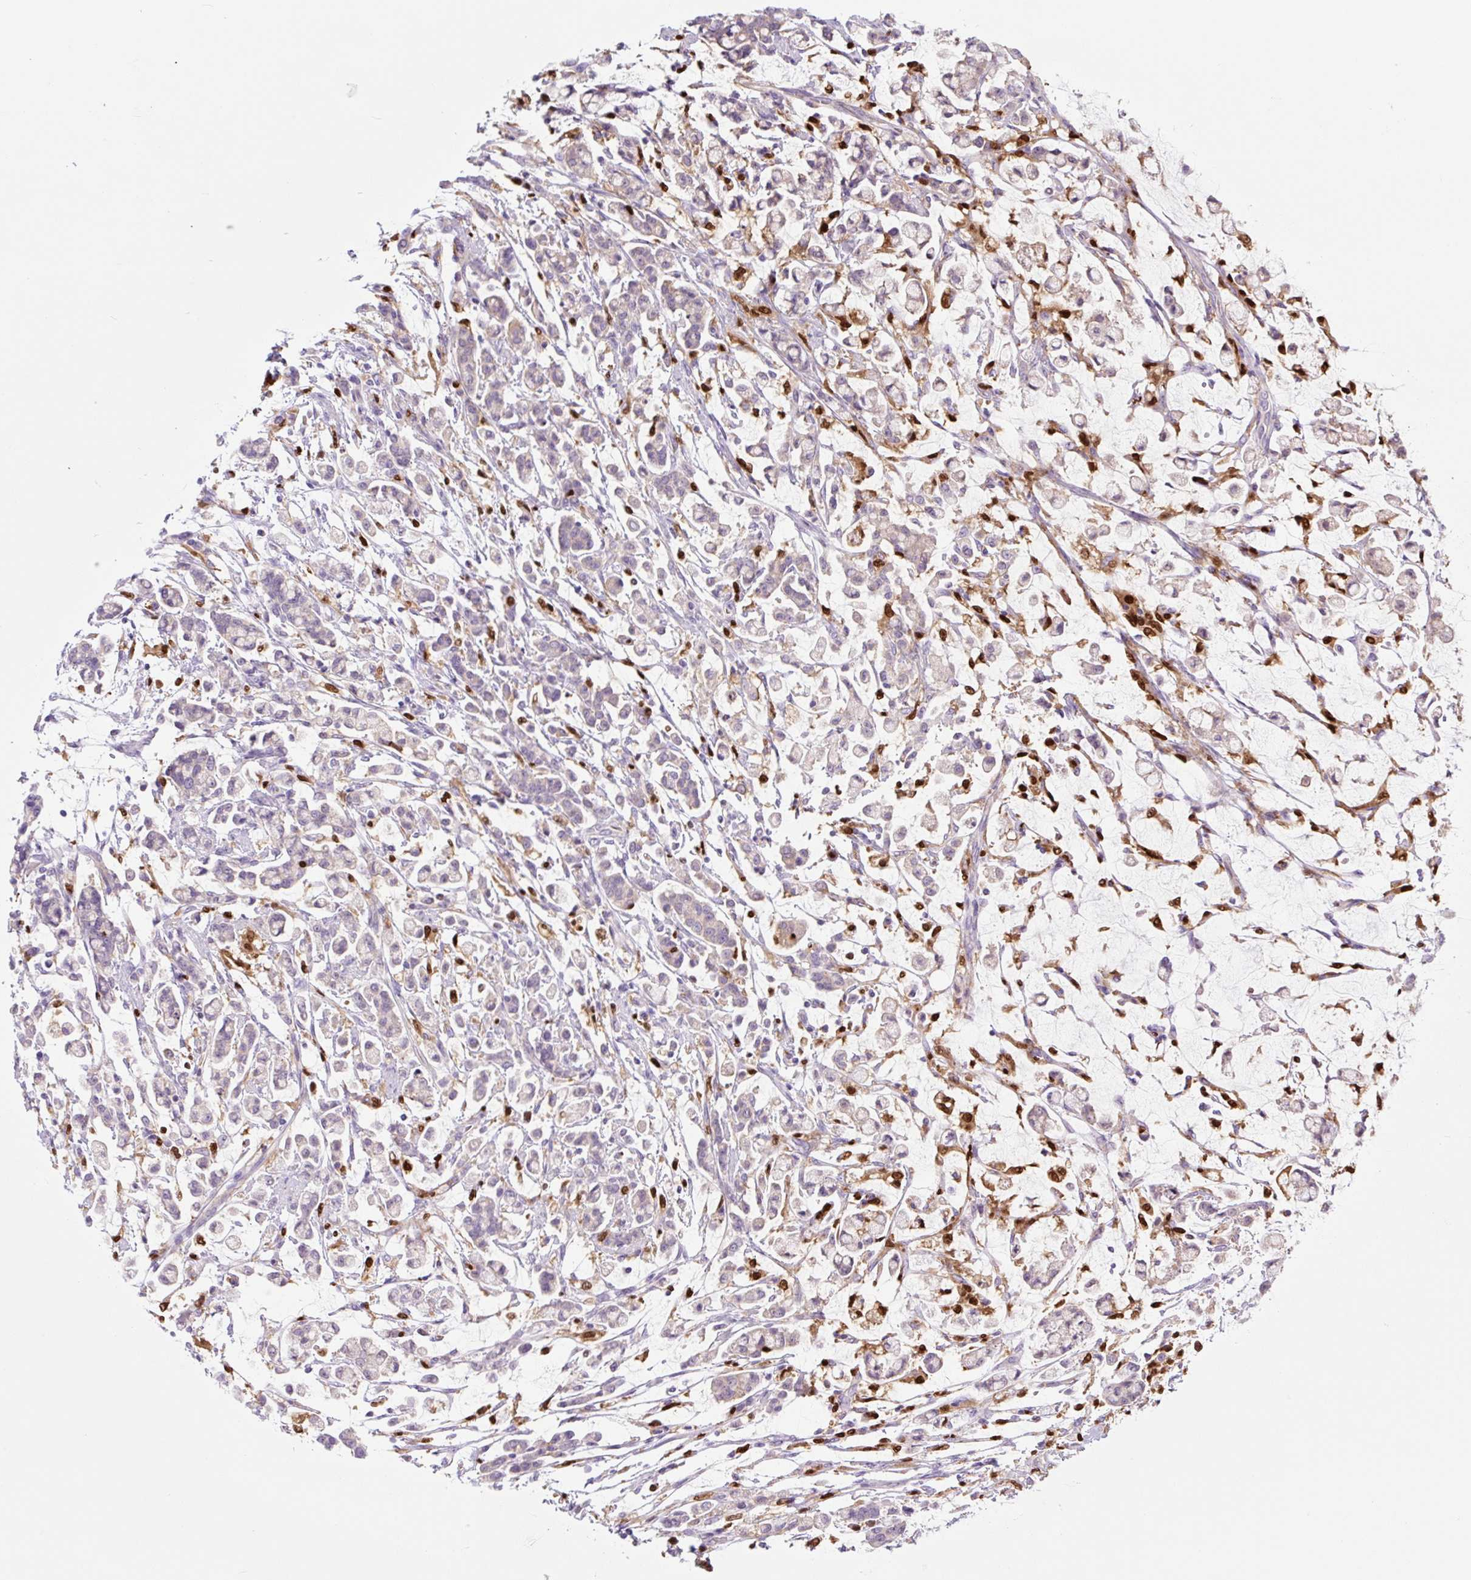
{"staining": {"intensity": "negative", "quantity": "none", "location": "none"}, "tissue": "stomach cancer", "cell_type": "Tumor cells", "image_type": "cancer", "snomed": [{"axis": "morphology", "description": "Adenocarcinoma, NOS"}, {"axis": "topography", "description": "Stomach"}], "caption": "An IHC image of stomach cancer (adenocarcinoma) is shown. There is no staining in tumor cells of stomach cancer (adenocarcinoma).", "gene": "SPI1", "patient": {"sex": "female", "age": 60}}